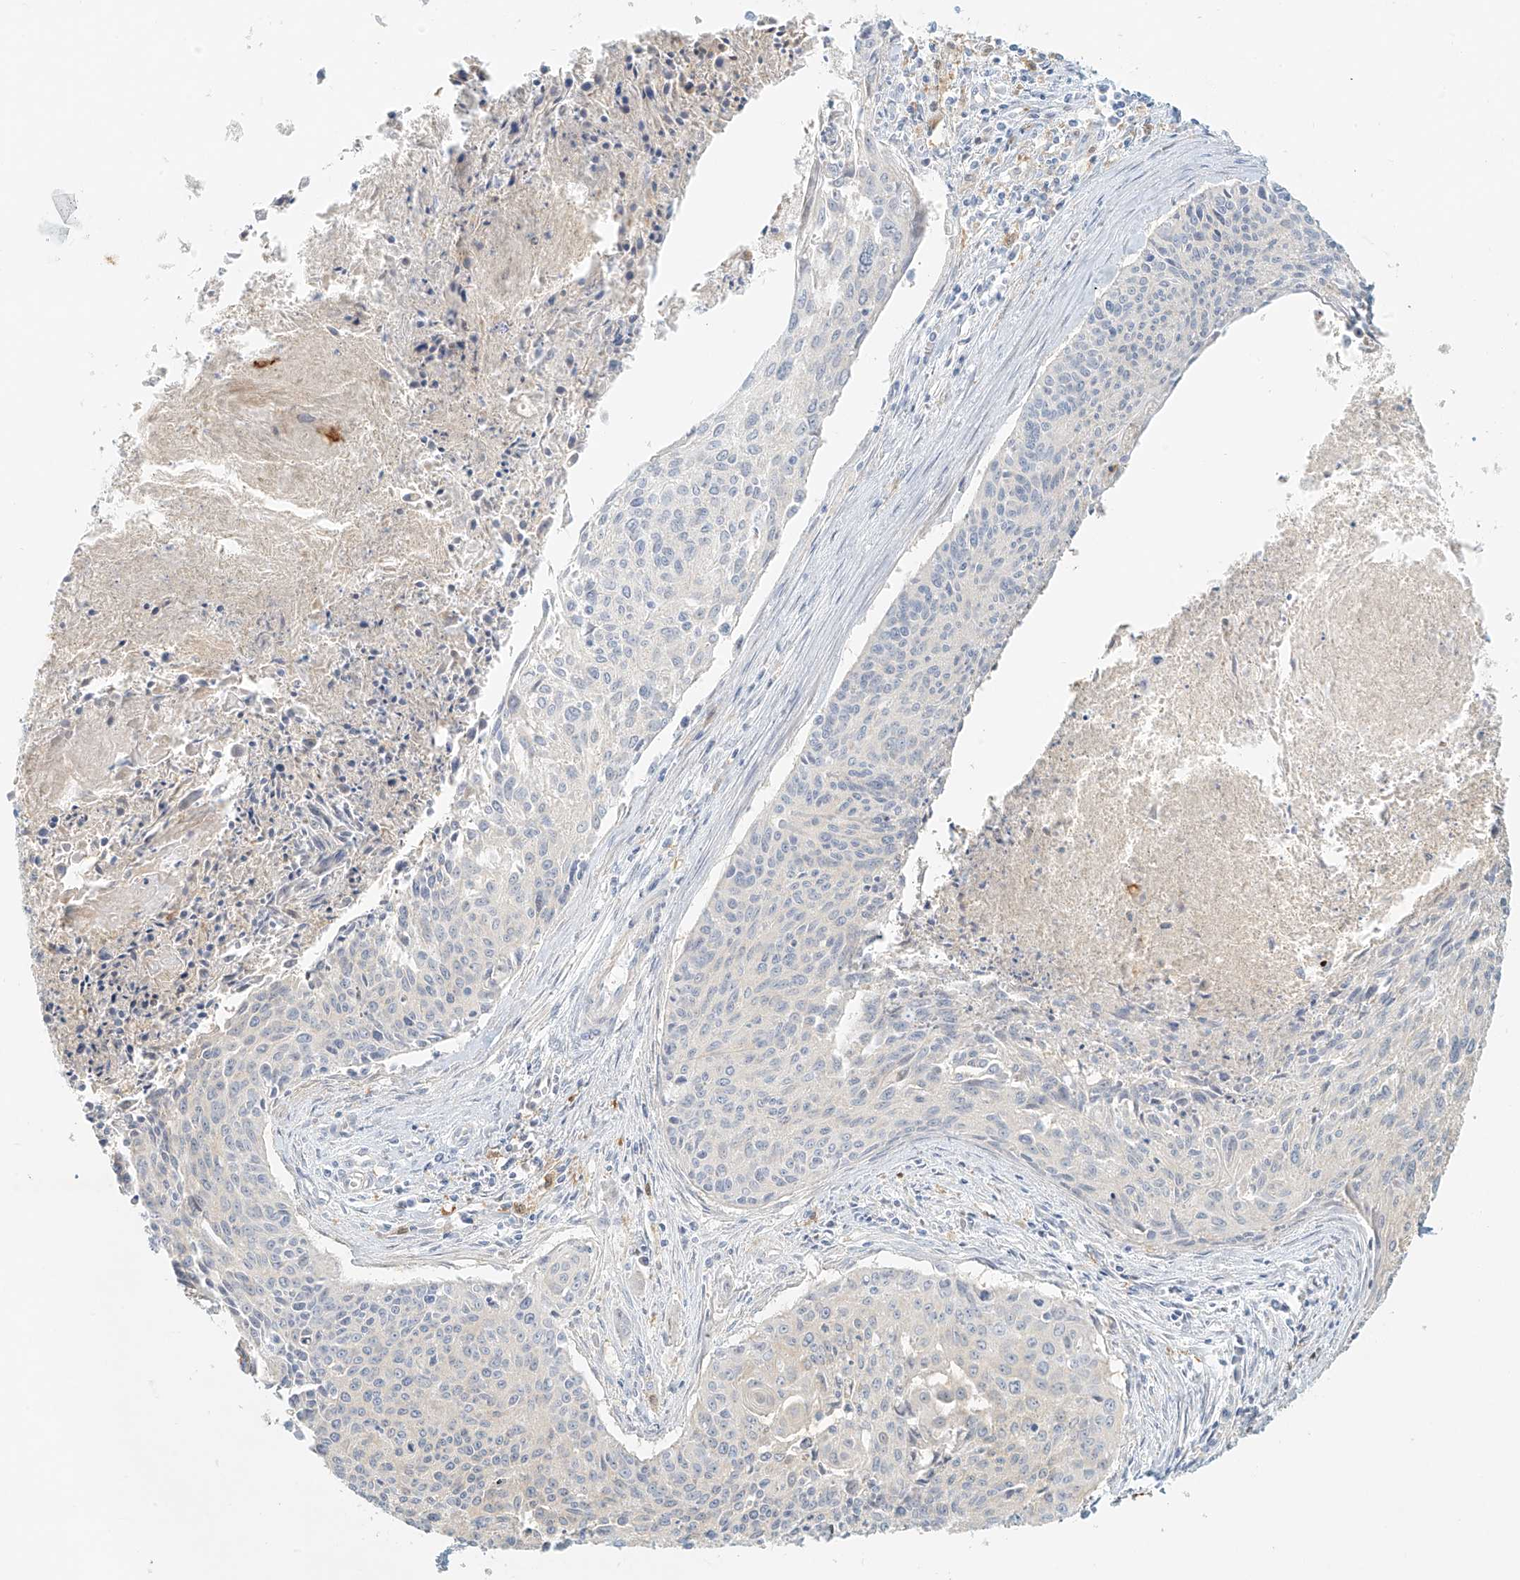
{"staining": {"intensity": "negative", "quantity": "none", "location": "none"}, "tissue": "cervical cancer", "cell_type": "Tumor cells", "image_type": "cancer", "snomed": [{"axis": "morphology", "description": "Squamous cell carcinoma, NOS"}, {"axis": "topography", "description": "Cervix"}], "caption": "Tumor cells show no significant protein staining in cervical squamous cell carcinoma.", "gene": "UPK1B", "patient": {"sex": "female", "age": 55}}